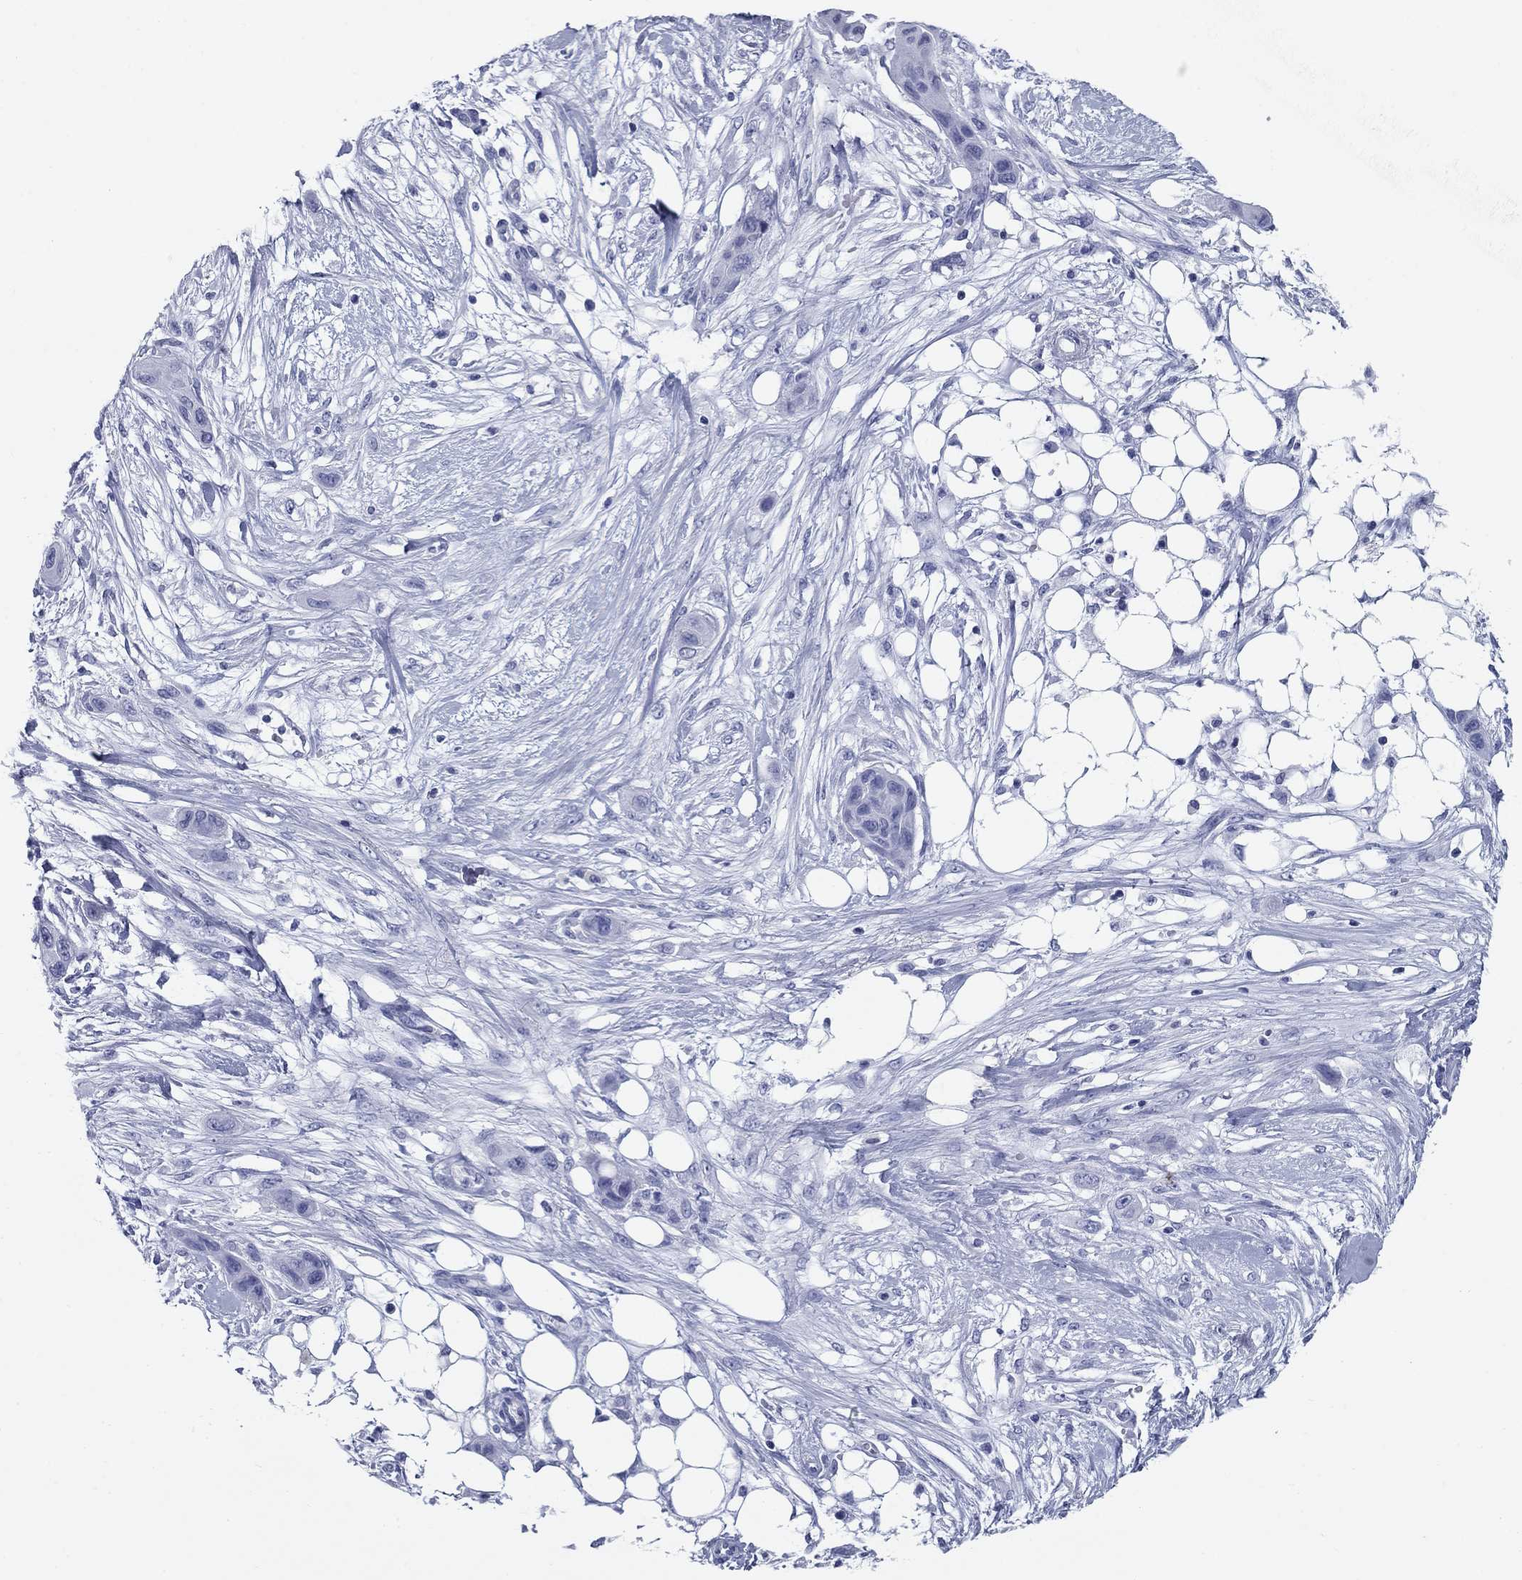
{"staining": {"intensity": "negative", "quantity": "none", "location": "none"}, "tissue": "skin cancer", "cell_type": "Tumor cells", "image_type": "cancer", "snomed": [{"axis": "morphology", "description": "Squamous cell carcinoma, NOS"}, {"axis": "topography", "description": "Skin"}], "caption": "A photomicrograph of skin squamous cell carcinoma stained for a protein reveals no brown staining in tumor cells.", "gene": "NPPA", "patient": {"sex": "male", "age": 79}}